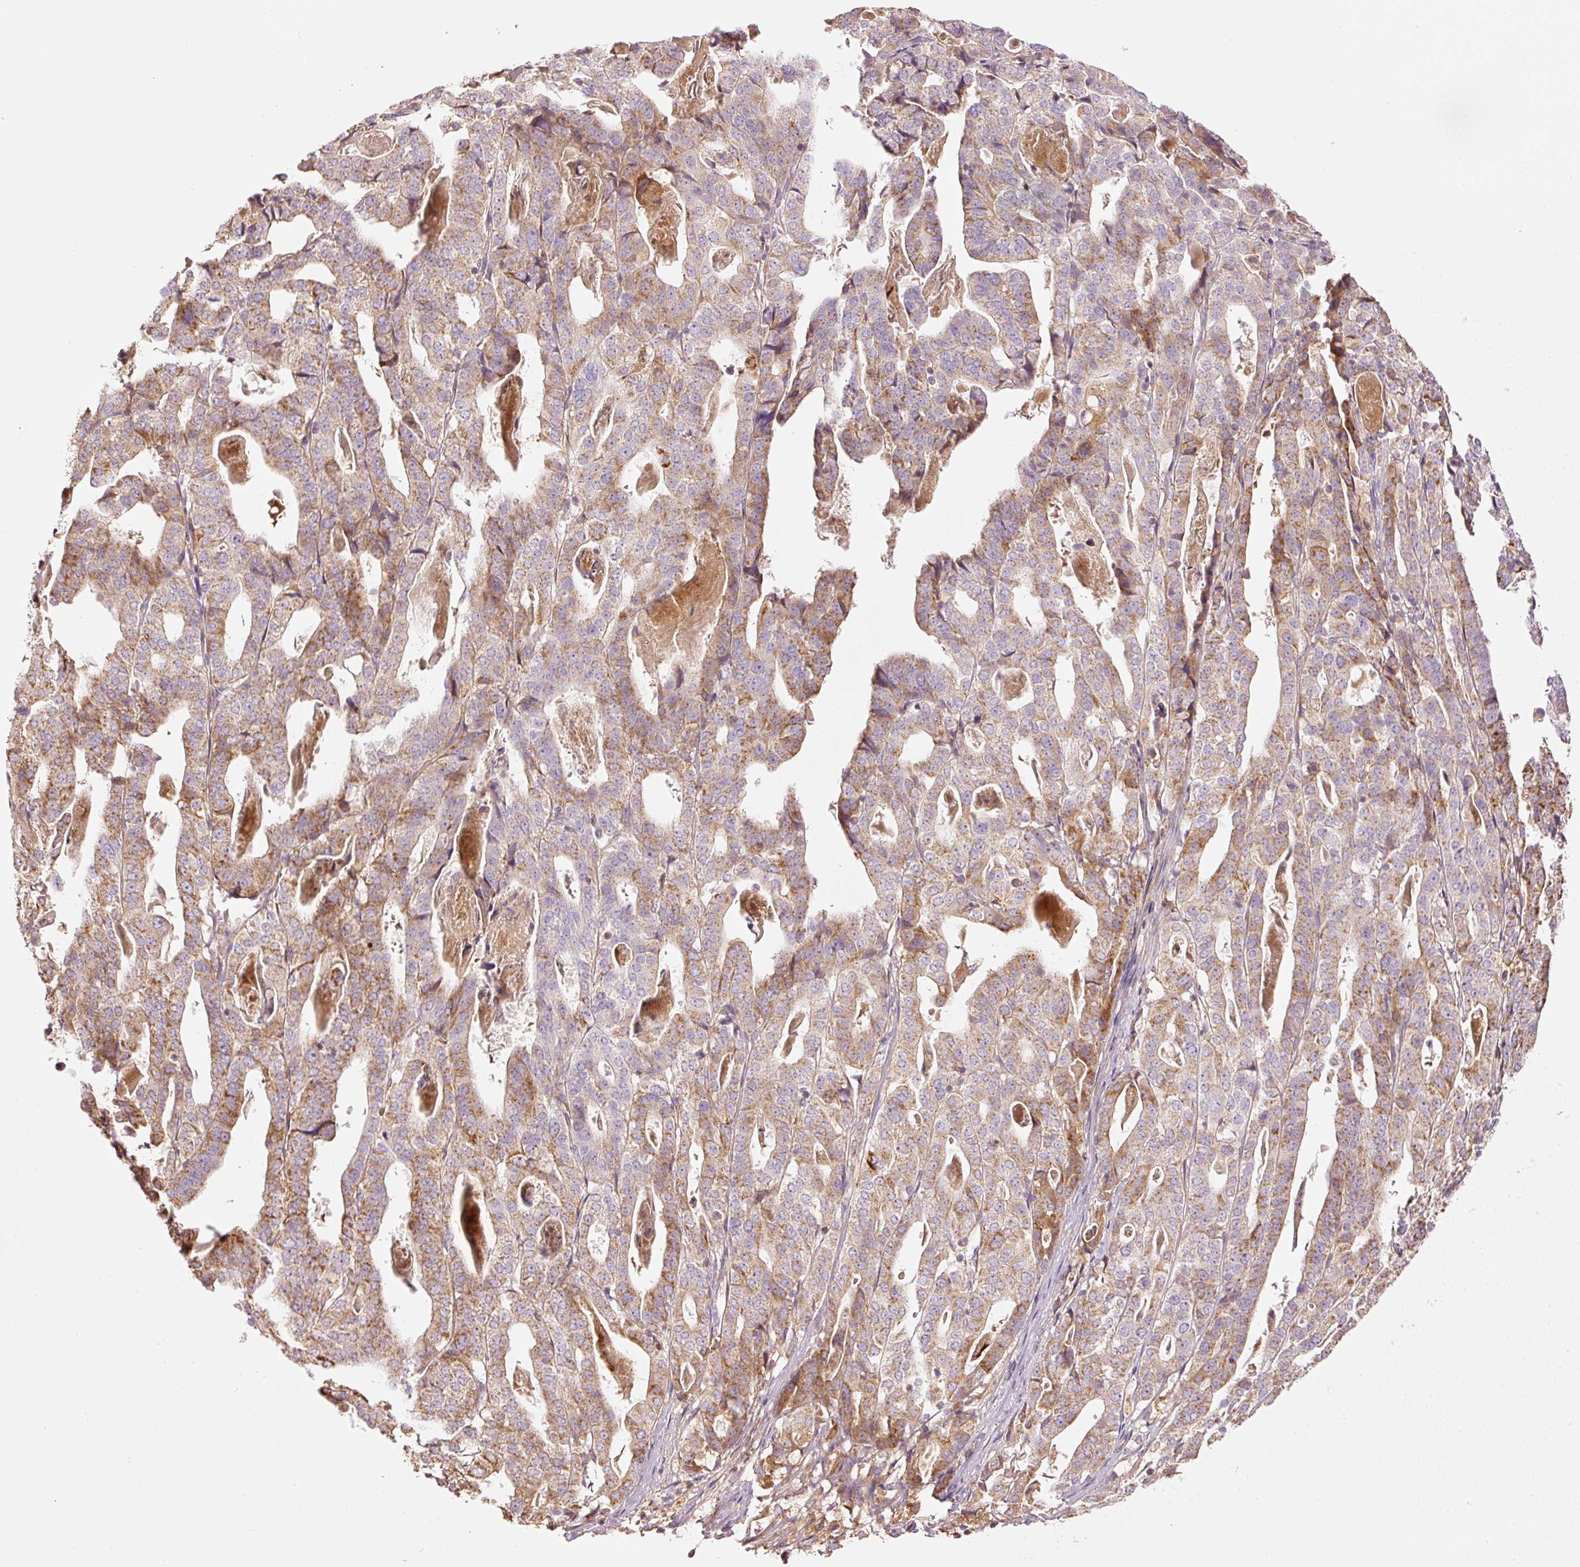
{"staining": {"intensity": "moderate", "quantity": ">75%", "location": "cytoplasmic/membranous"}, "tissue": "stomach cancer", "cell_type": "Tumor cells", "image_type": "cancer", "snomed": [{"axis": "morphology", "description": "Adenocarcinoma, NOS"}, {"axis": "topography", "description": "Stomach"}], "caption": "This is an image of immunohistochemistry (IHC) staining of adenocarcinoma (stomach), which shows moderate expression in the cytoplasmic/membranous of tumor cells.", "gene": "SERPING1", "patient": {"sex": "male", "age": 48}}